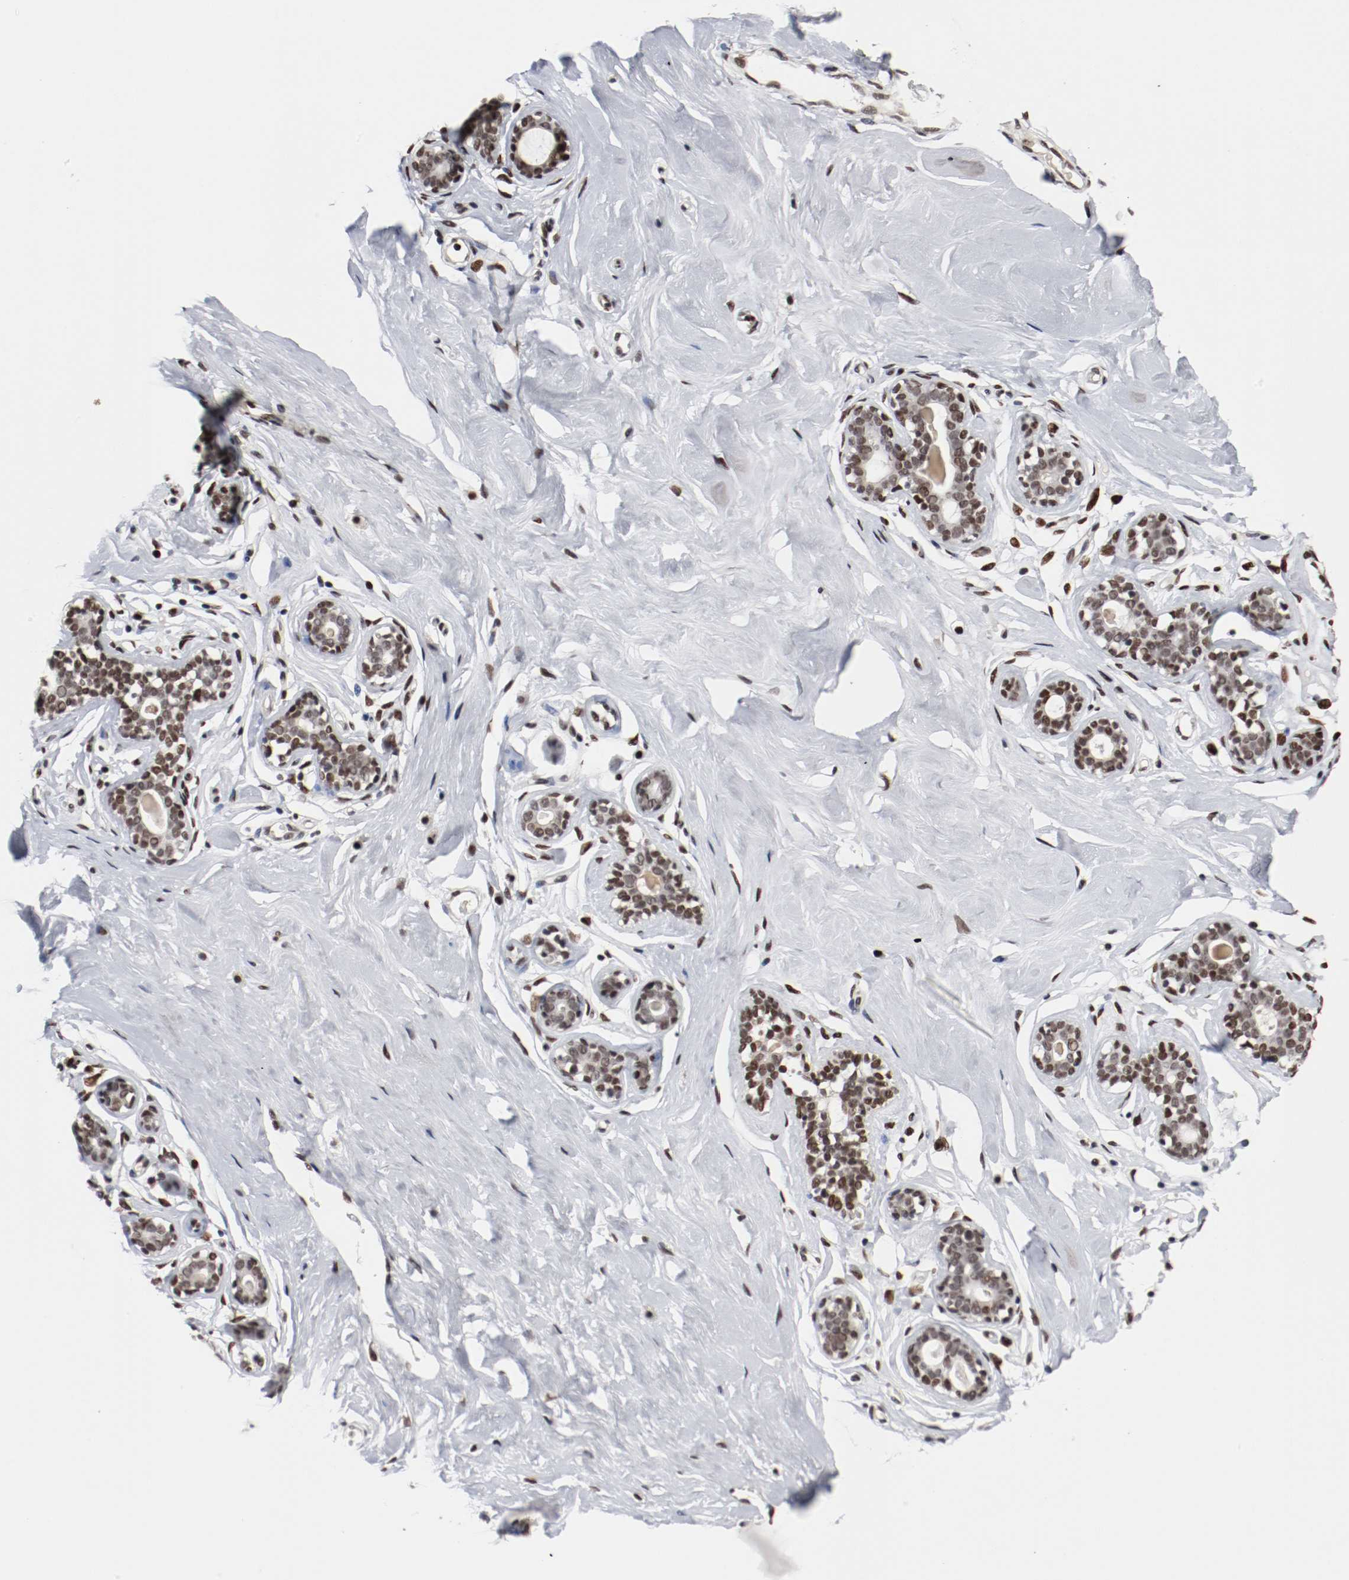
{"staining": {"intensity": "moderate", "quantity": ">75%", "location": "nuclear"}, "tissue": "breast", "cell_type": "Adipocytes", "image_type": "normal", "snomed": [{"axis": "morphology", "description": "Normal tissue, NOS"}, {"axis": "topography", "description": "Breast"}], "caption": "Protein positivity by immunohistochemistry displays moderate nuclear expression in about >75% of adipocytes in normal breast. (DAB (3,3'-diaminobenzidine) = brown stain, brightfield microscopy at high magnification).", "gene": "MEF2D", "patient": {"sex": "female", "age": 23}}